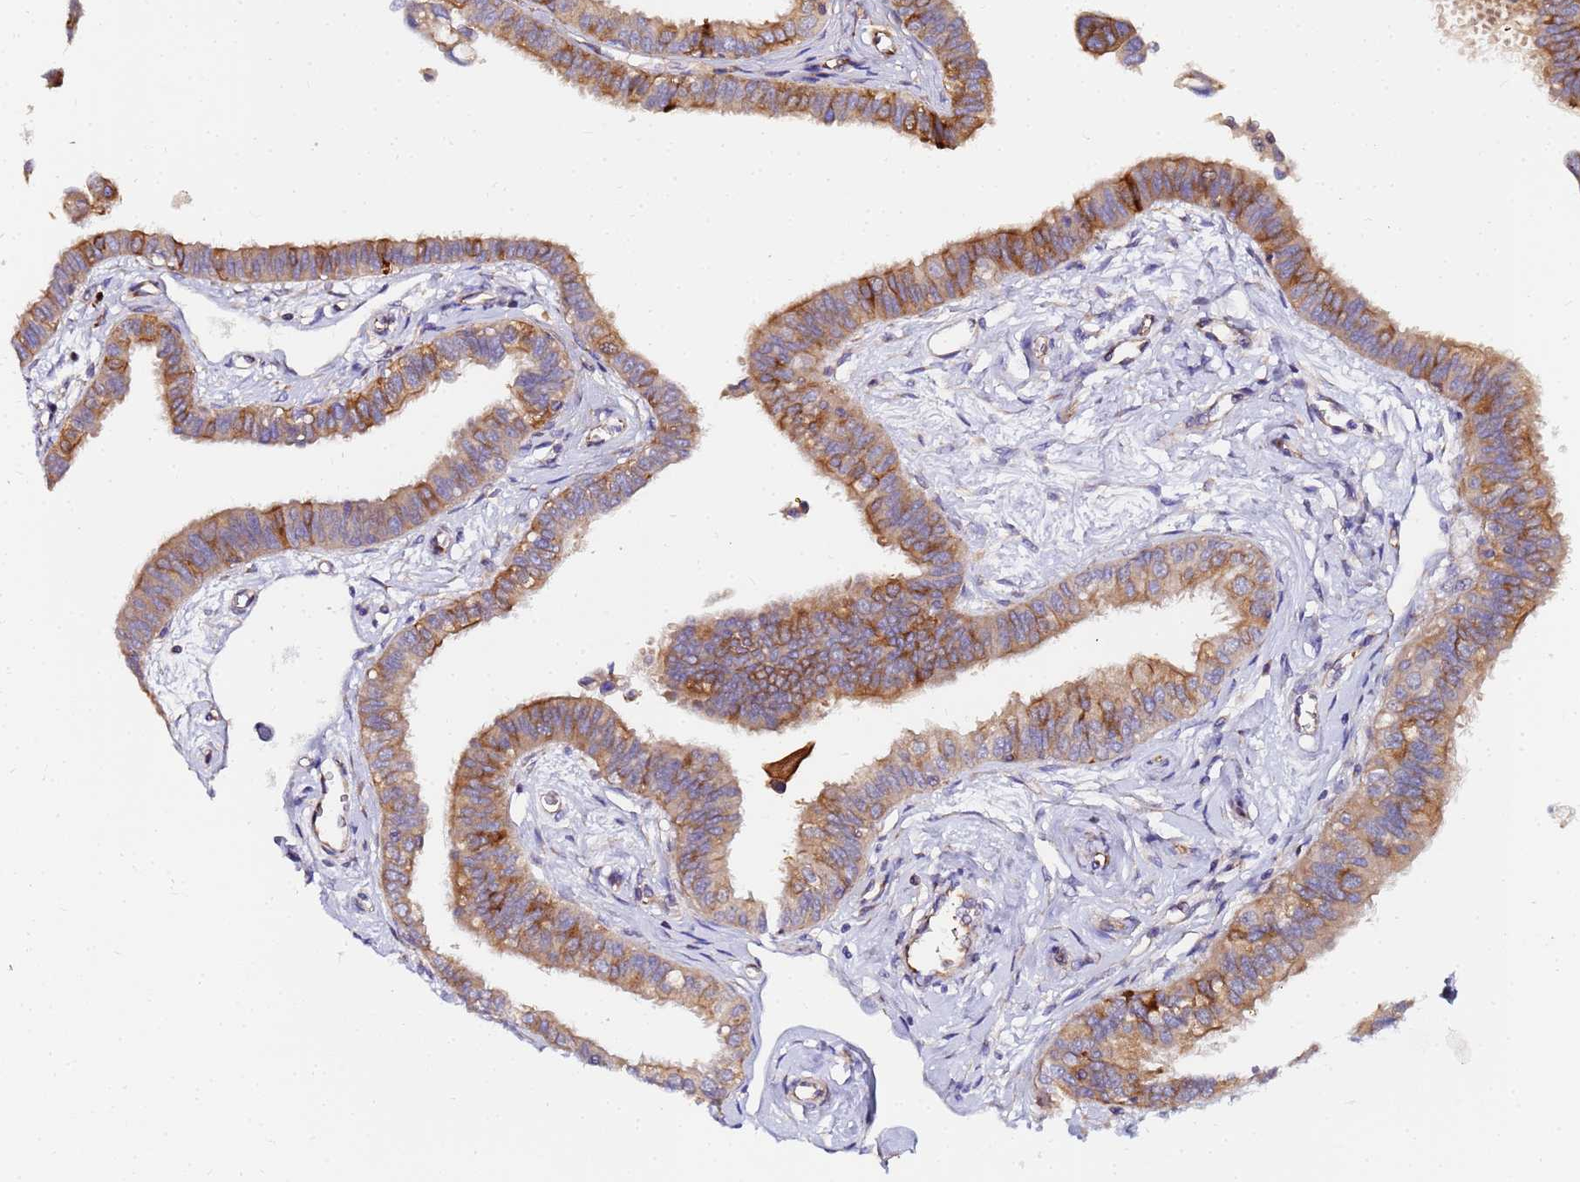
{"staining": {"intensity": "moderate", "quantity": ">75%", "location": "cytoplasmic/membranous"}, "tissue": "fallopian tube", "cell_type": "Glandular cells", "image_type": "normal", "snomed": [{"axis": "morphology", "description": "Normal tissue, NOS"}, {"axis": "morphology", "description": "Carcinoma, NOS"}, {"axis": "topography", "description": "Fallopian tube"}, {"axis": "topography", "description": "Ovary"}], "caption": "Brown immunohistochemical staining in unremarkable fallopian tube demonstrates moderate cytoplasmic/membranous staining in approximately >75% of glandular cells.", "gene": "POM121C", "patient": {"sex": "female", "age": 59}}